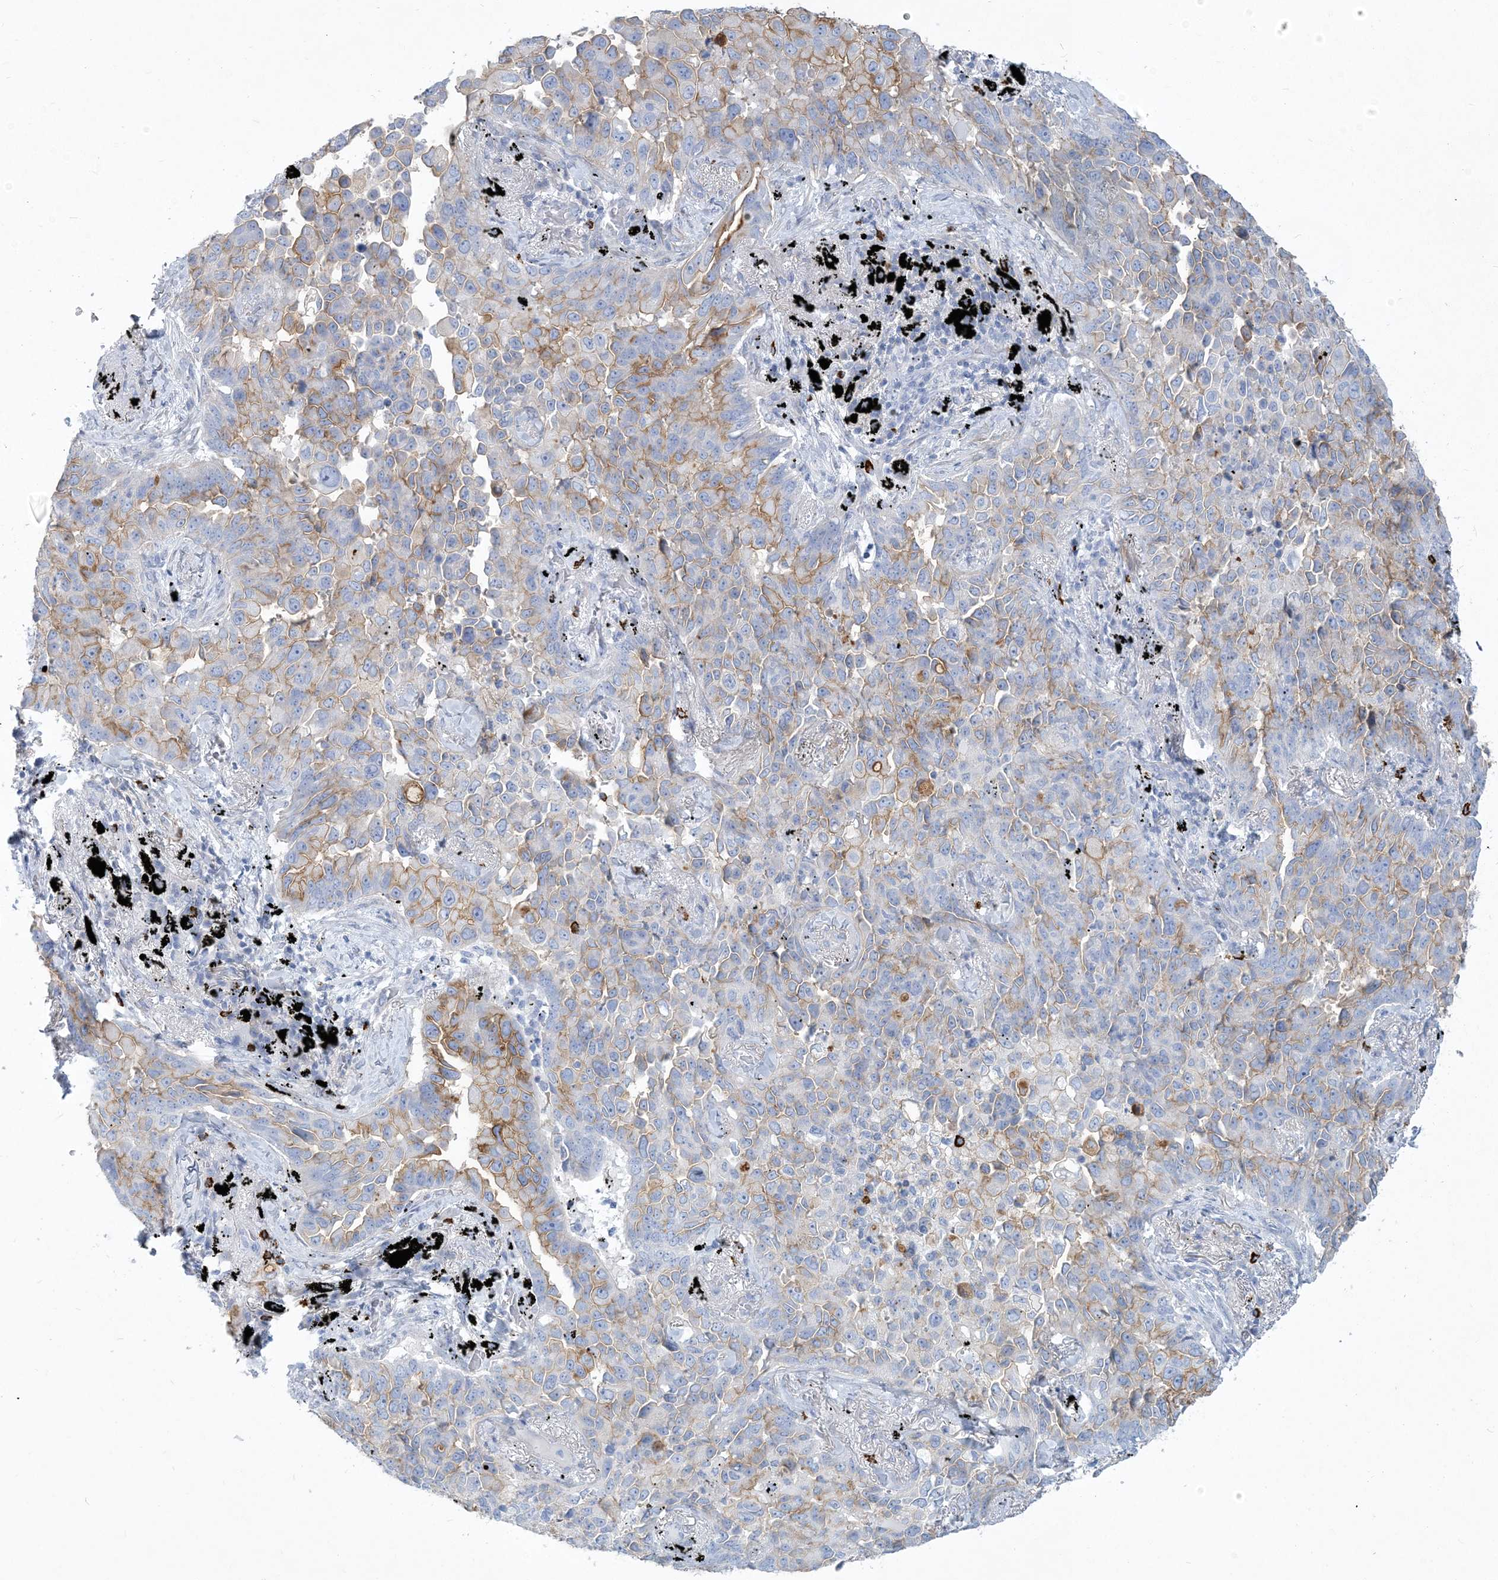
{"staining": {"intensity": "moderate", "quantity": "25%-75%", "location": "cytoplasmic/membranous"}, "tissue": "lung cancer", "cell_type": "Tumor cells", "image_type": "cancer", "snomed": [{"axis": "morphology", "description": "Adenocarcinoma, NOS"}, {"axis": "topography", "description": "Lung"}], "caption": "DAB immunohistochemical staining of human adenocarcinoma (lung) demonstrates moderate cytoplasmic/membranous protein positivity in about 25%-75% of tumor cells. The protein is shown in brown color, while the nuclei are stained blue.", "gene": "MOXD1", "patient": {"sex": "female", "age": 67}}